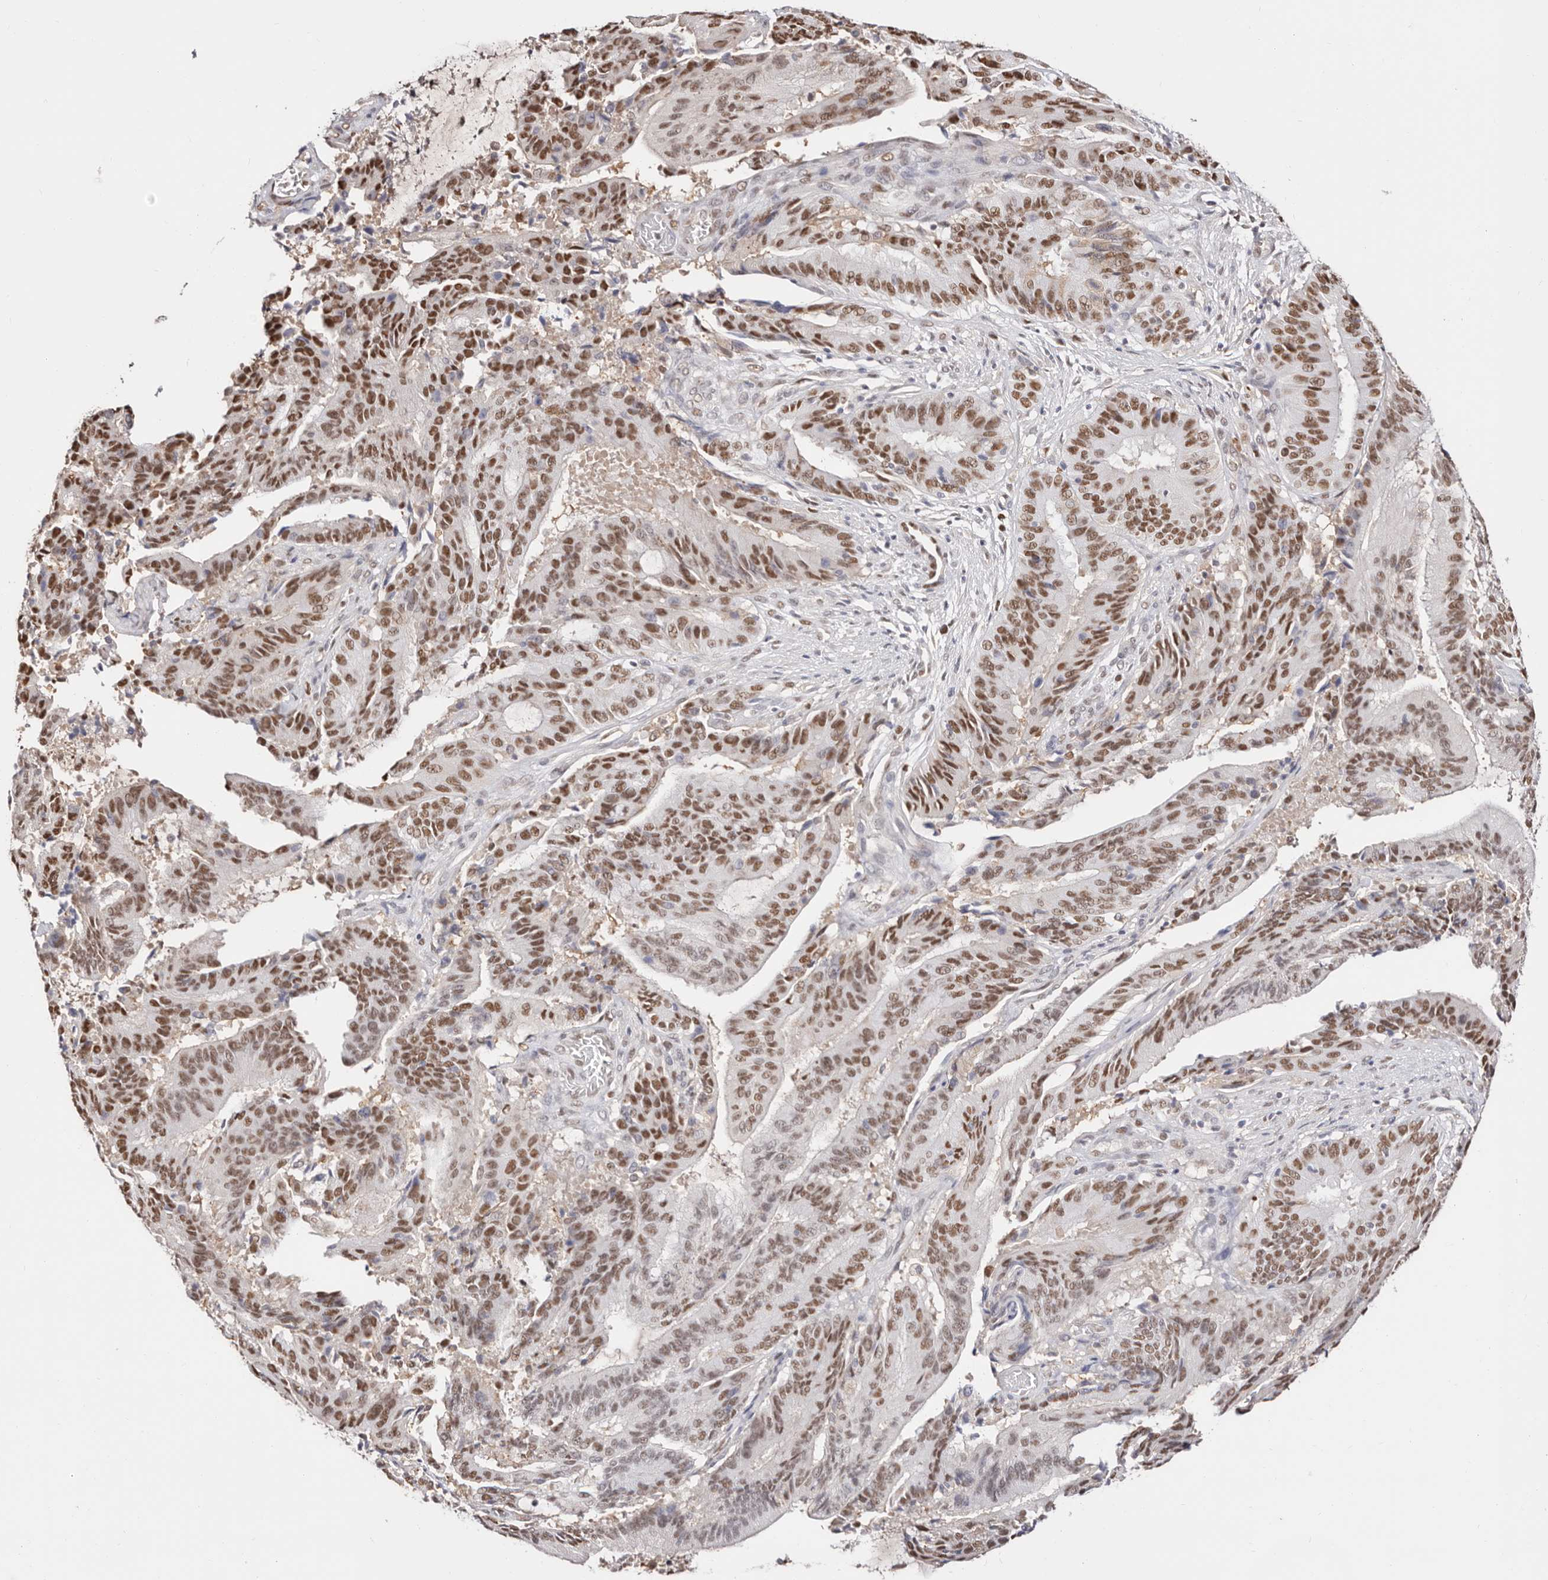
{"staining": {"intensity": "moderate", "quantity": ">75%", "location": "nuclear"}, "tissue": "liver cancer", "cell_type": "Tumor cells", "image_type": "cancer", "snomed": [{"axis": "morphology", "description": "Normal tissue, NOS"}, {"axis": "morphology", "description": "Cholangiocarcinoma"}, {"axis": "topography", "description": "Liver"}, {"axis": "topography", "description": "Peripheral nerve tissue"}], "caption": "Moderate nuclear expression for a protein is present in about >75% of tumor cells of liver cancer (cholangiocarcinoma) using immunohistochemistry (IHC).", "gene": "TKT", "patient": {"sex": "female", "age": 73}}